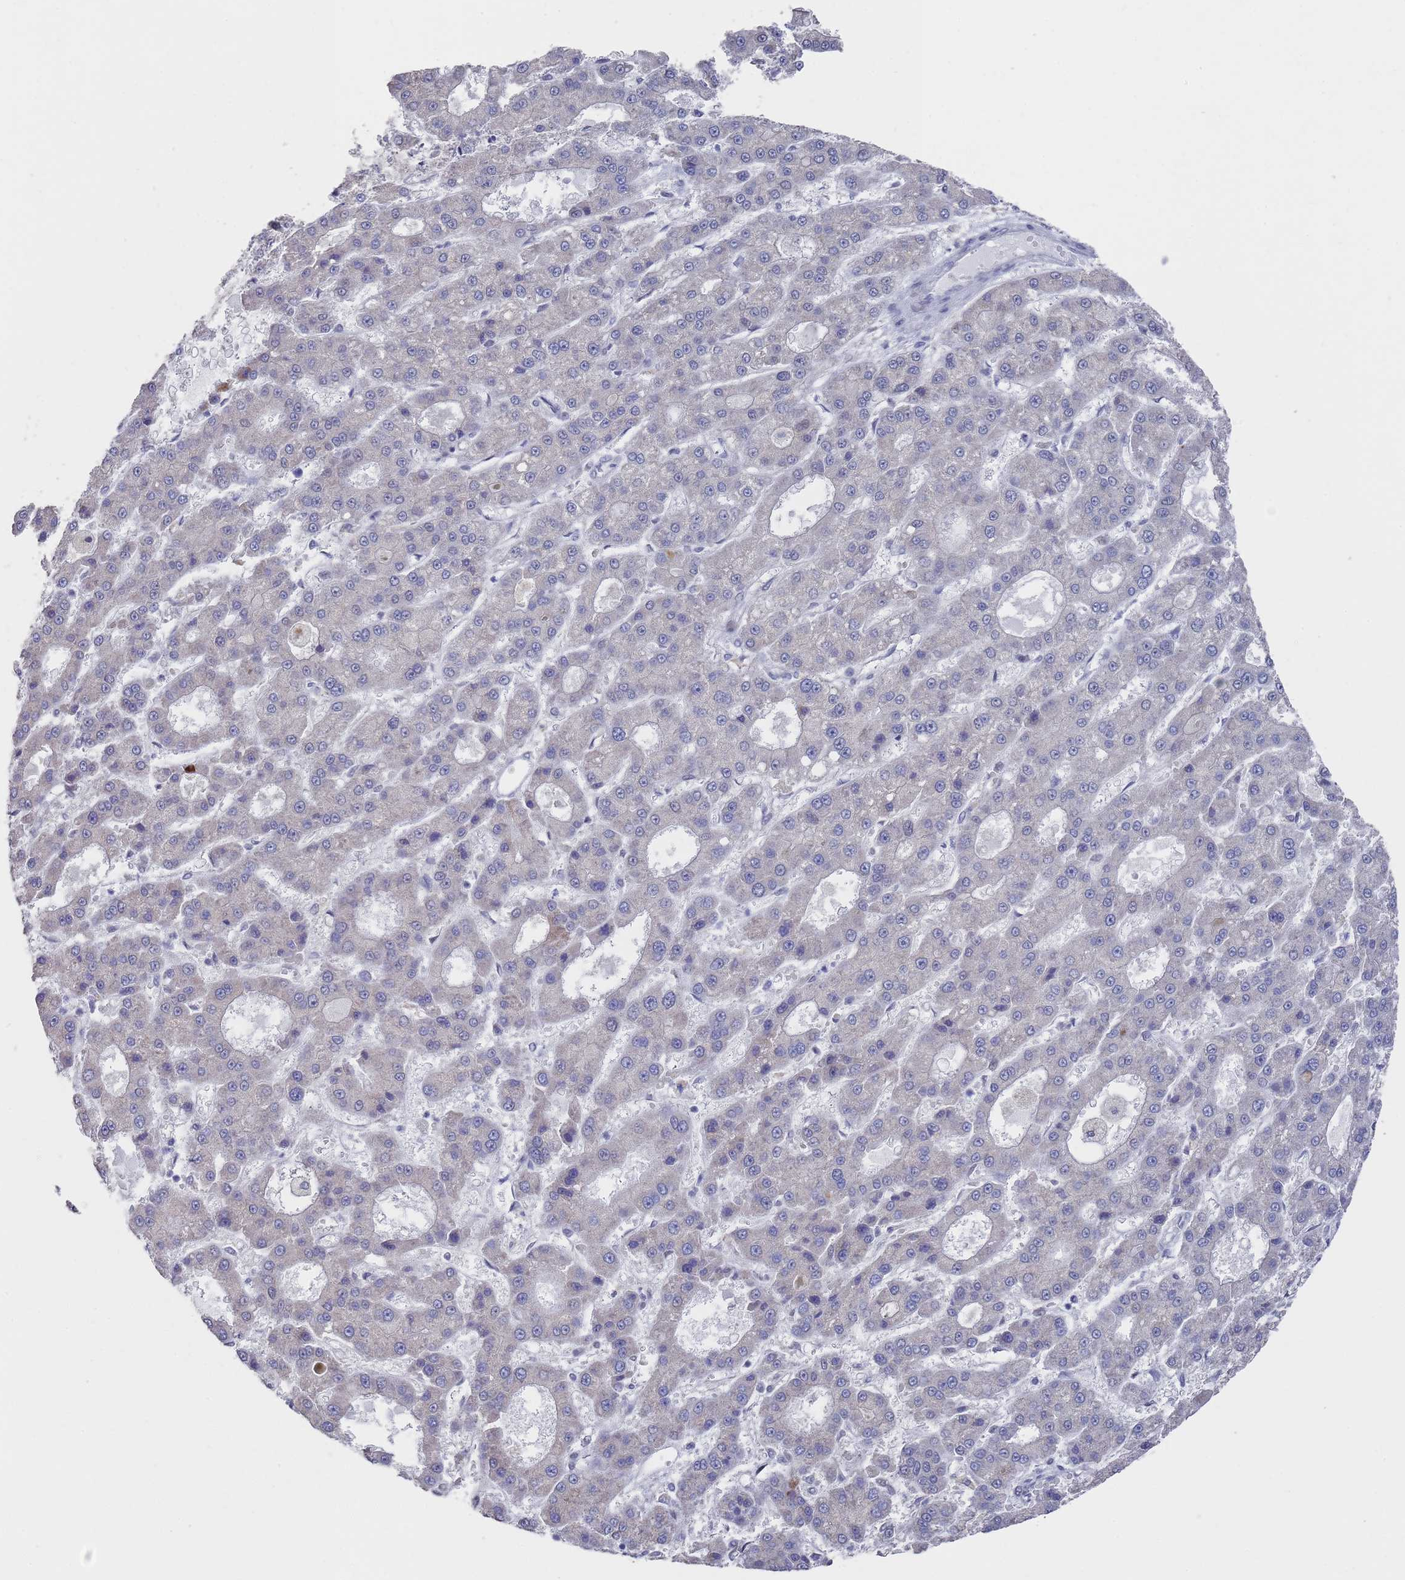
{"staining": {"intensity": "negative", "quantity": "none", "location": "none"}, "tissue": "liver cancer", "cell_type": "Tumor cells", "image_type": "cancer", "snomed": [{"axis": "morphology", "description": "Carcinoma, Hepatocellular, NOS"}, {"axis": "topography", "description": "Liver"}], "caption": "High magnification brightfield microscopy of liver cancer stained with DAB (brown) and counterstained with hematoxylin (blue): tumor cells show no significant staining.", "gene": "COPS6", "patient": {"sex": "male", "age": 70}}